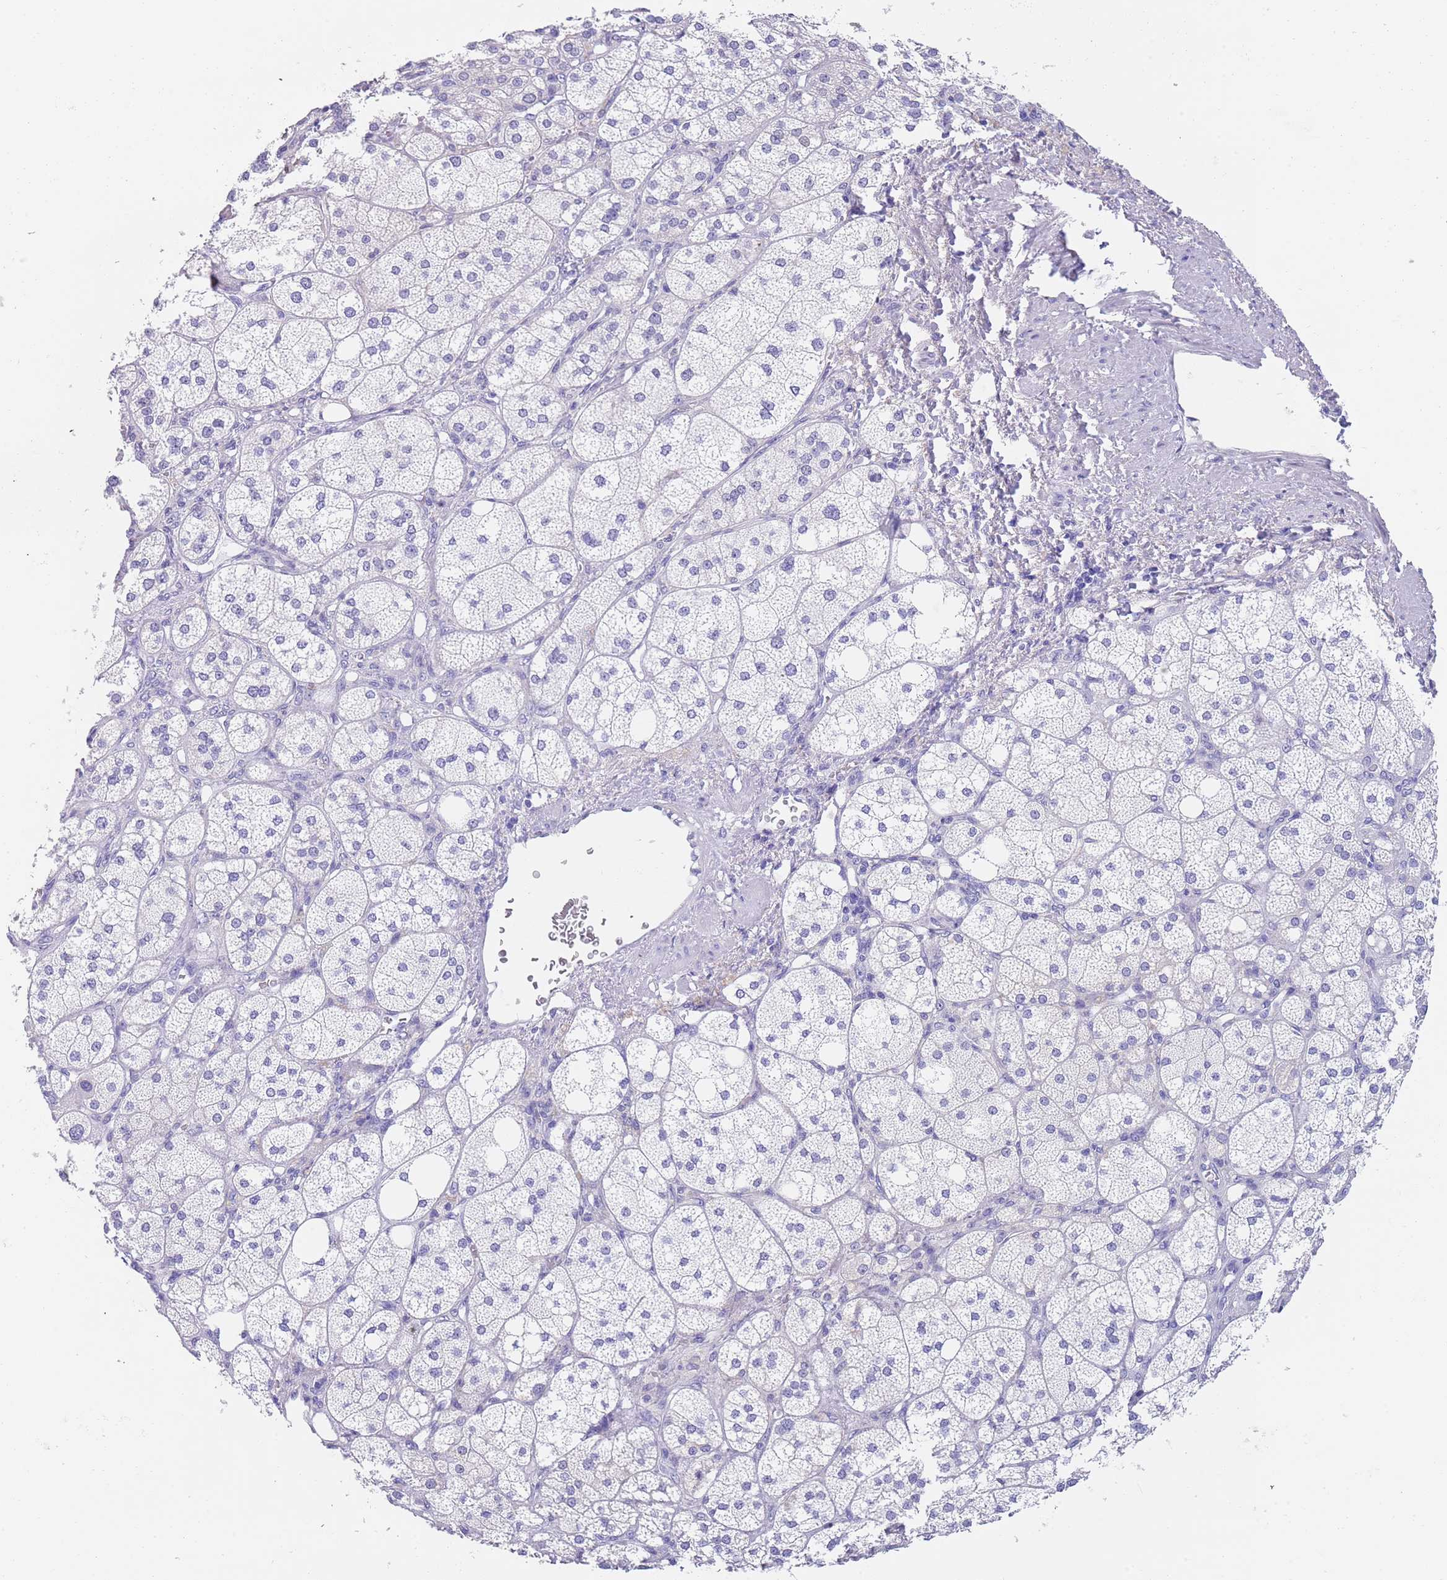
{"staining": {"intensity": "negative", "quantity": "none", "location": "none"}, "tissue": "adrenal gland", "cell_type": "Glandular cells", "image_type": "normal", "snomed": [{"axis": "morphology", "description": "Normal tissue, NOS"}, {"axis": "topography", "description": "Adrenal gland"}], "caption": "The IHC histopathology image has no significant staining in glandular cells of adrenal gland.", "gene": "TYW1B", "patient": {"sex": "male", "age": 61}}